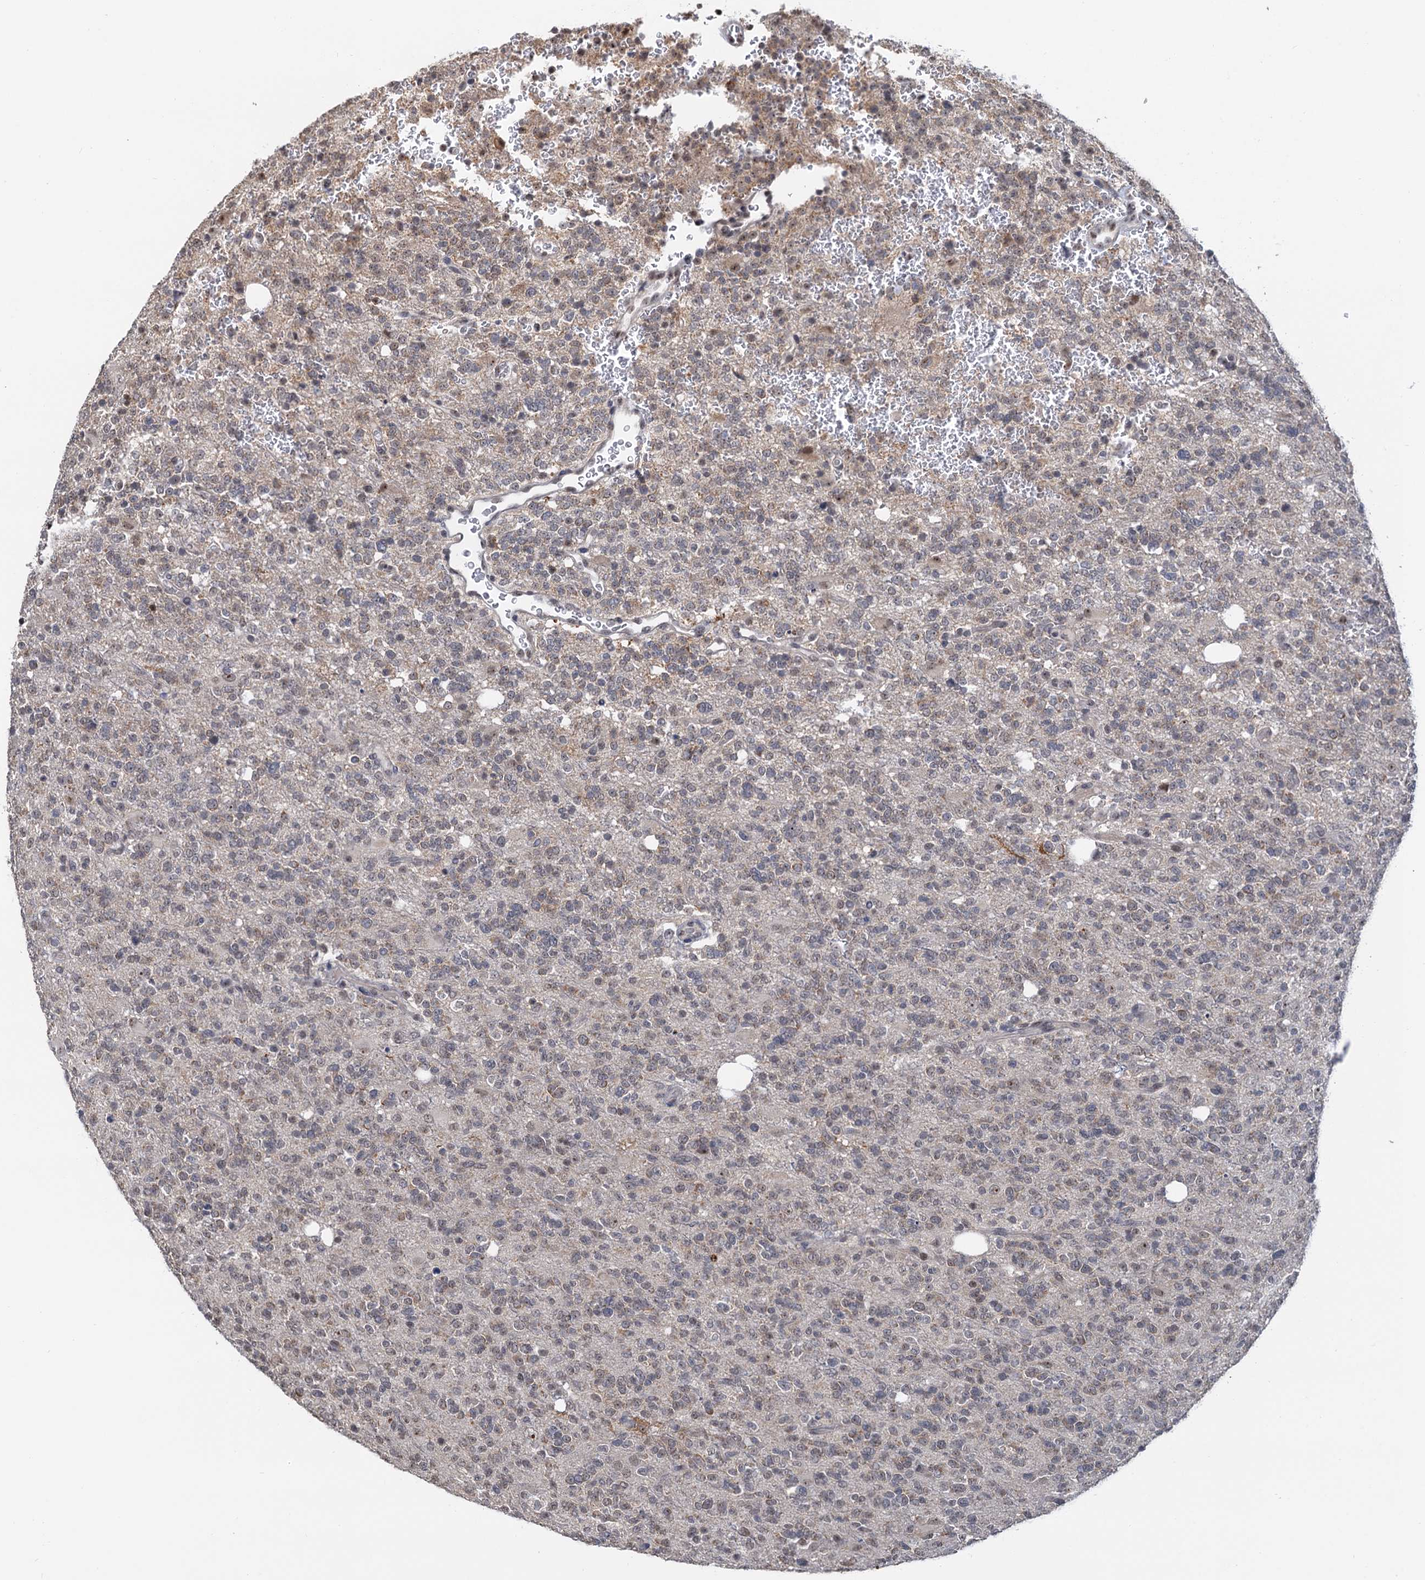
{"staining": {"intensity": "weak", "quantity": "<25%", "location": "nuclear"}, "tissue": "glioma", "cell_type": "Tumor cells", "image_type": "cancer", "snomed": [{"axis": "morphology", "description": "Glioma, malignant, High grade"}, {"axis": "topography", "description": "Brain"}], "caption": "The image reveals no staining of tumor cells in glioma. The staining was performed using DAB to visualize the protein expression in brown, while the nuclei were stained in blue with hematoxylin (Magnification: 20x).", "gene": "NAT10", "patient": {"sex": "female", "age": 62}}